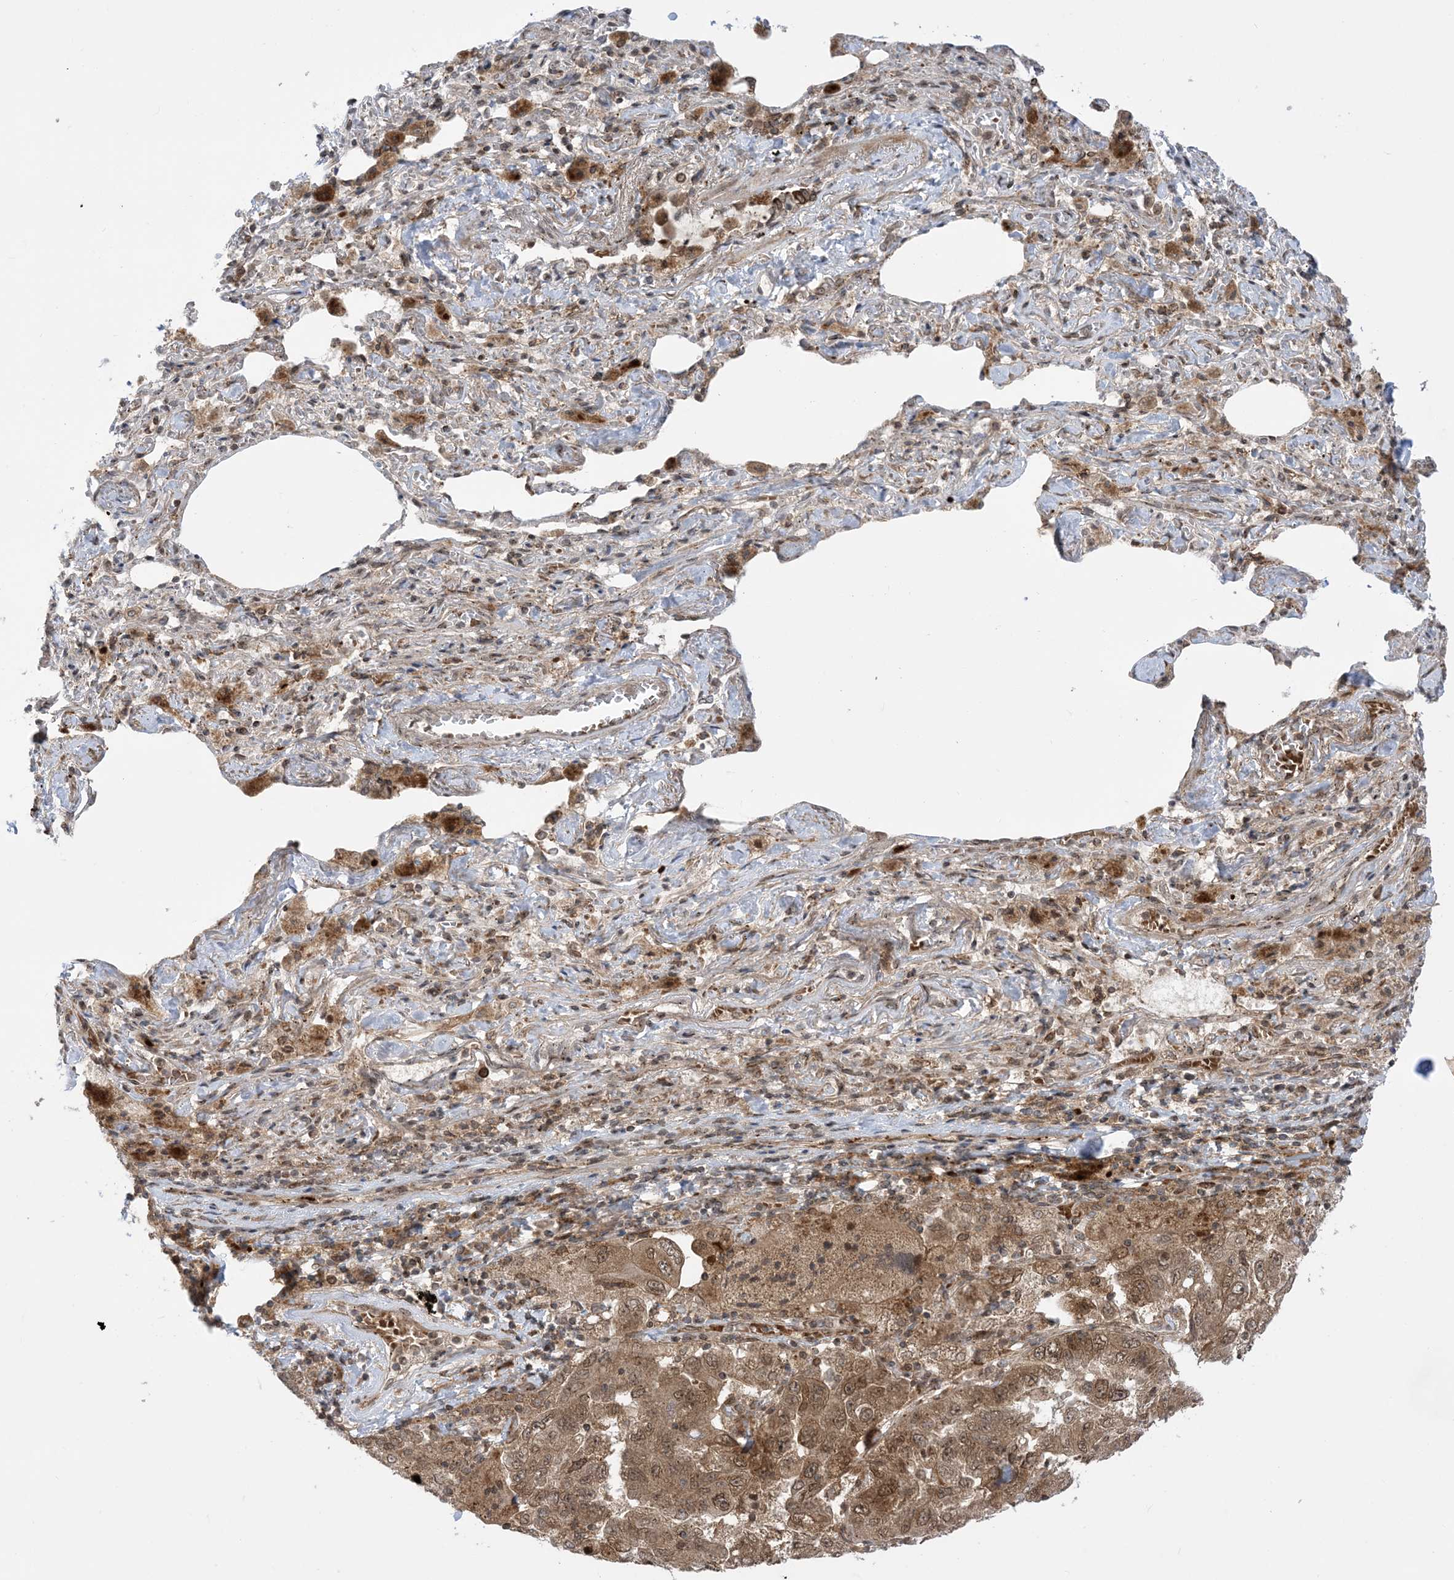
{"staining": {"intensity": "moderate", "quantity": ">75%", "location": "cytoplasmic/membranous,nuclear"}, "tissue": "lung cancer", "cell_type": "Tumor cells", "image_type": "cancer", "snomed": [{"axis": "morphology", "description": "Adenocarcinoma, NOS"}, {"axis": "topography", "description": "Lung"}], "caption": "This histopathology image shows immunohistochemistry (IHC) staining of adenocarcinoma (lung), with medium moderate cytoplasmic/membranous and nuclear positivity in approximately >75% of tumor cells.", "gene": "CASP4", "patient": {"sex": "female", "age": 51}}